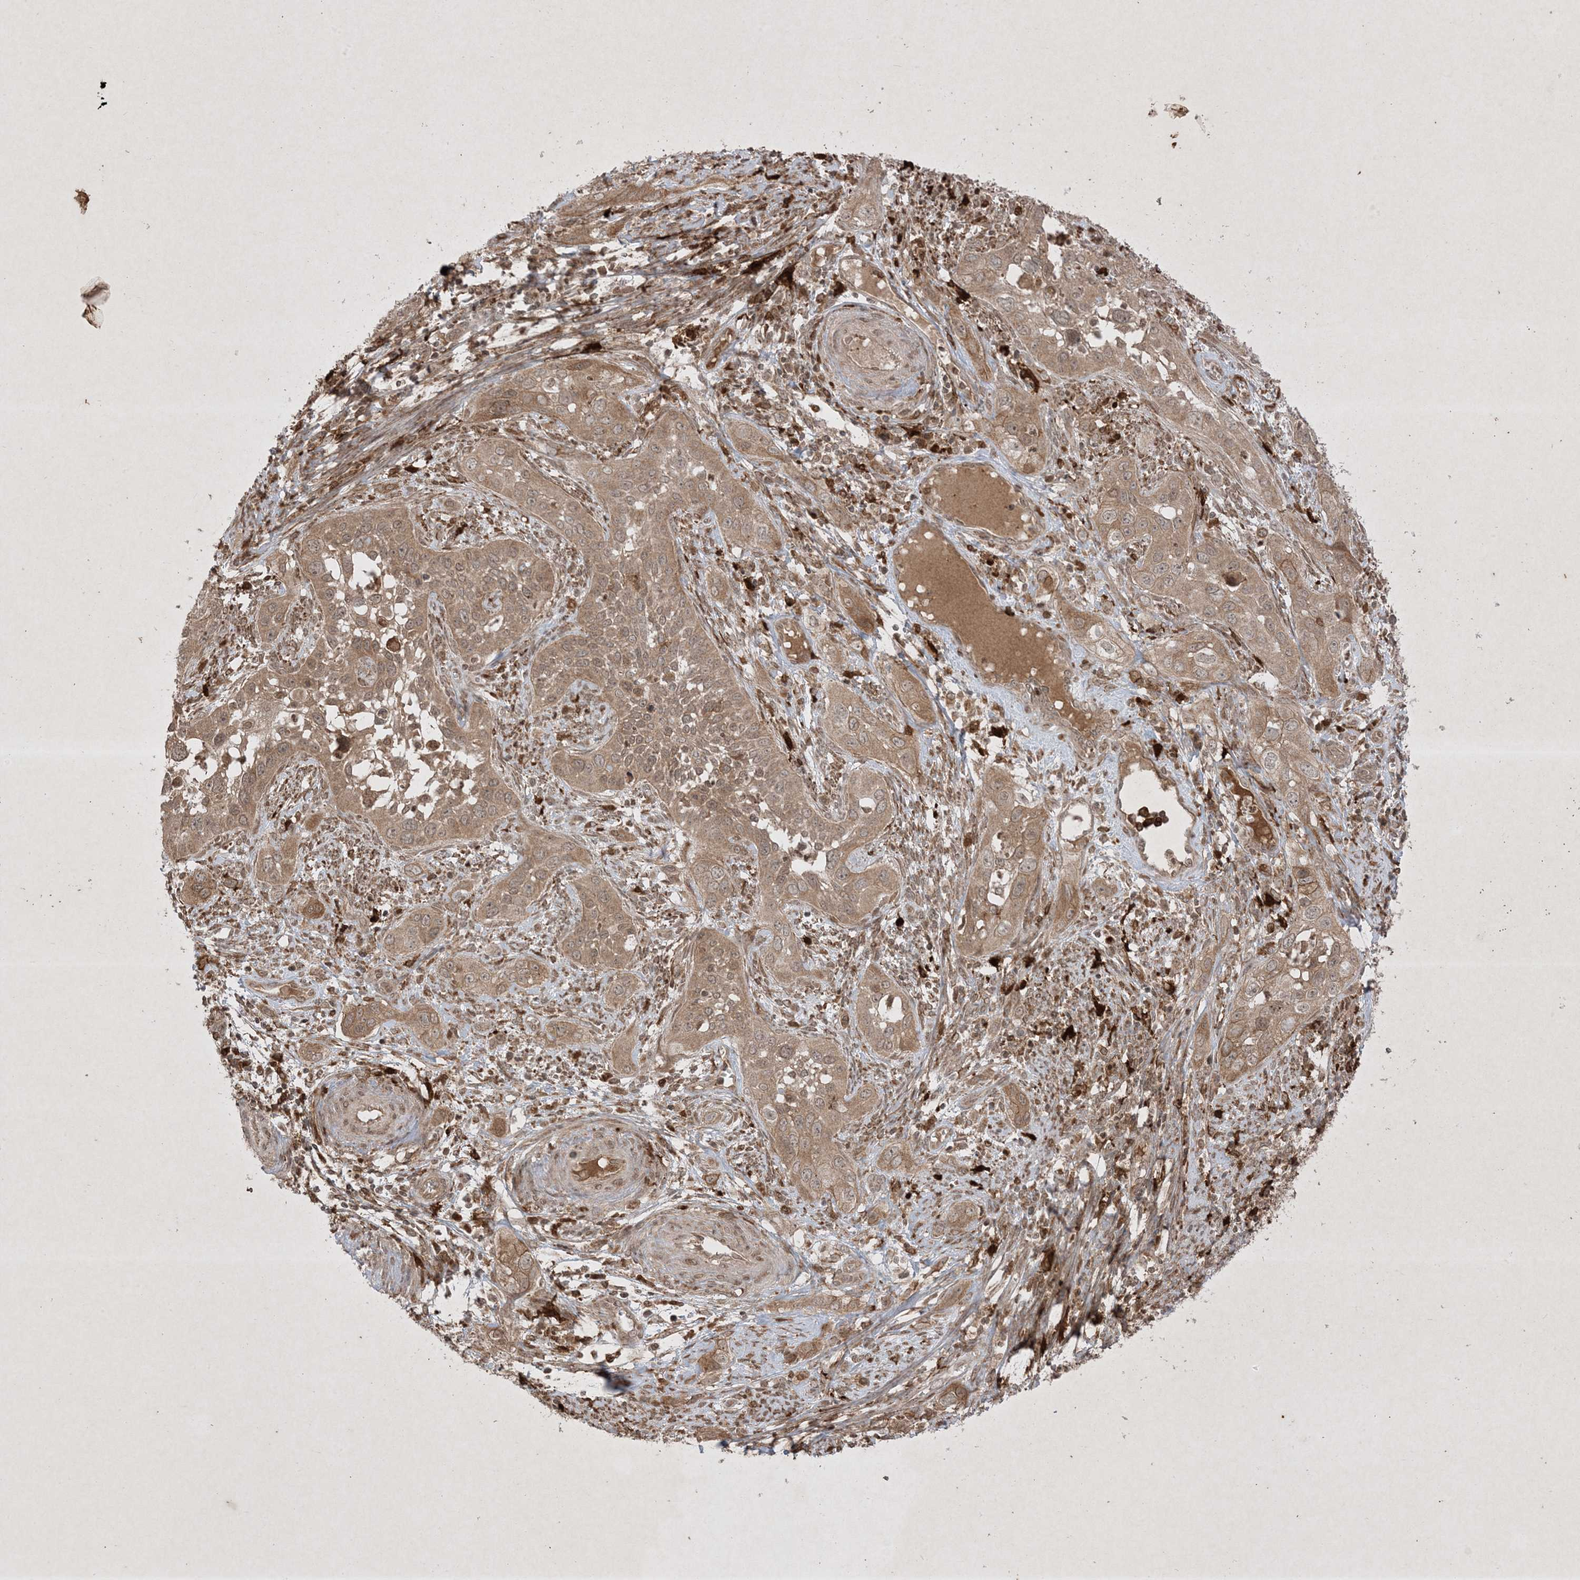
{"staining": {"intensity": "moderate", "quantity": ">75%", "location": "cytoplasmic/membranous,nuclear"}, "tissue": "cervical cancer", "cell_type": "Tumor cells", "image_type": "cancer", "snomed": [{"axis": "morphology", "description": "Squamous cell carcinoma, NOS"}, {"axis": "topography", "description": "Cervix"}], "caption": "This micrograph exhibits cervical squamous cell carcinoma stained with immunohistochemistry (IHC) to label a protein in brown. The cytoplasmic/membranous and nuclear of tumor cells show moderate positivity for the protein. Nuclei are counter-stained blue.", "gene": "PTK6", "patient": {"sex": "female", "age": 34}}